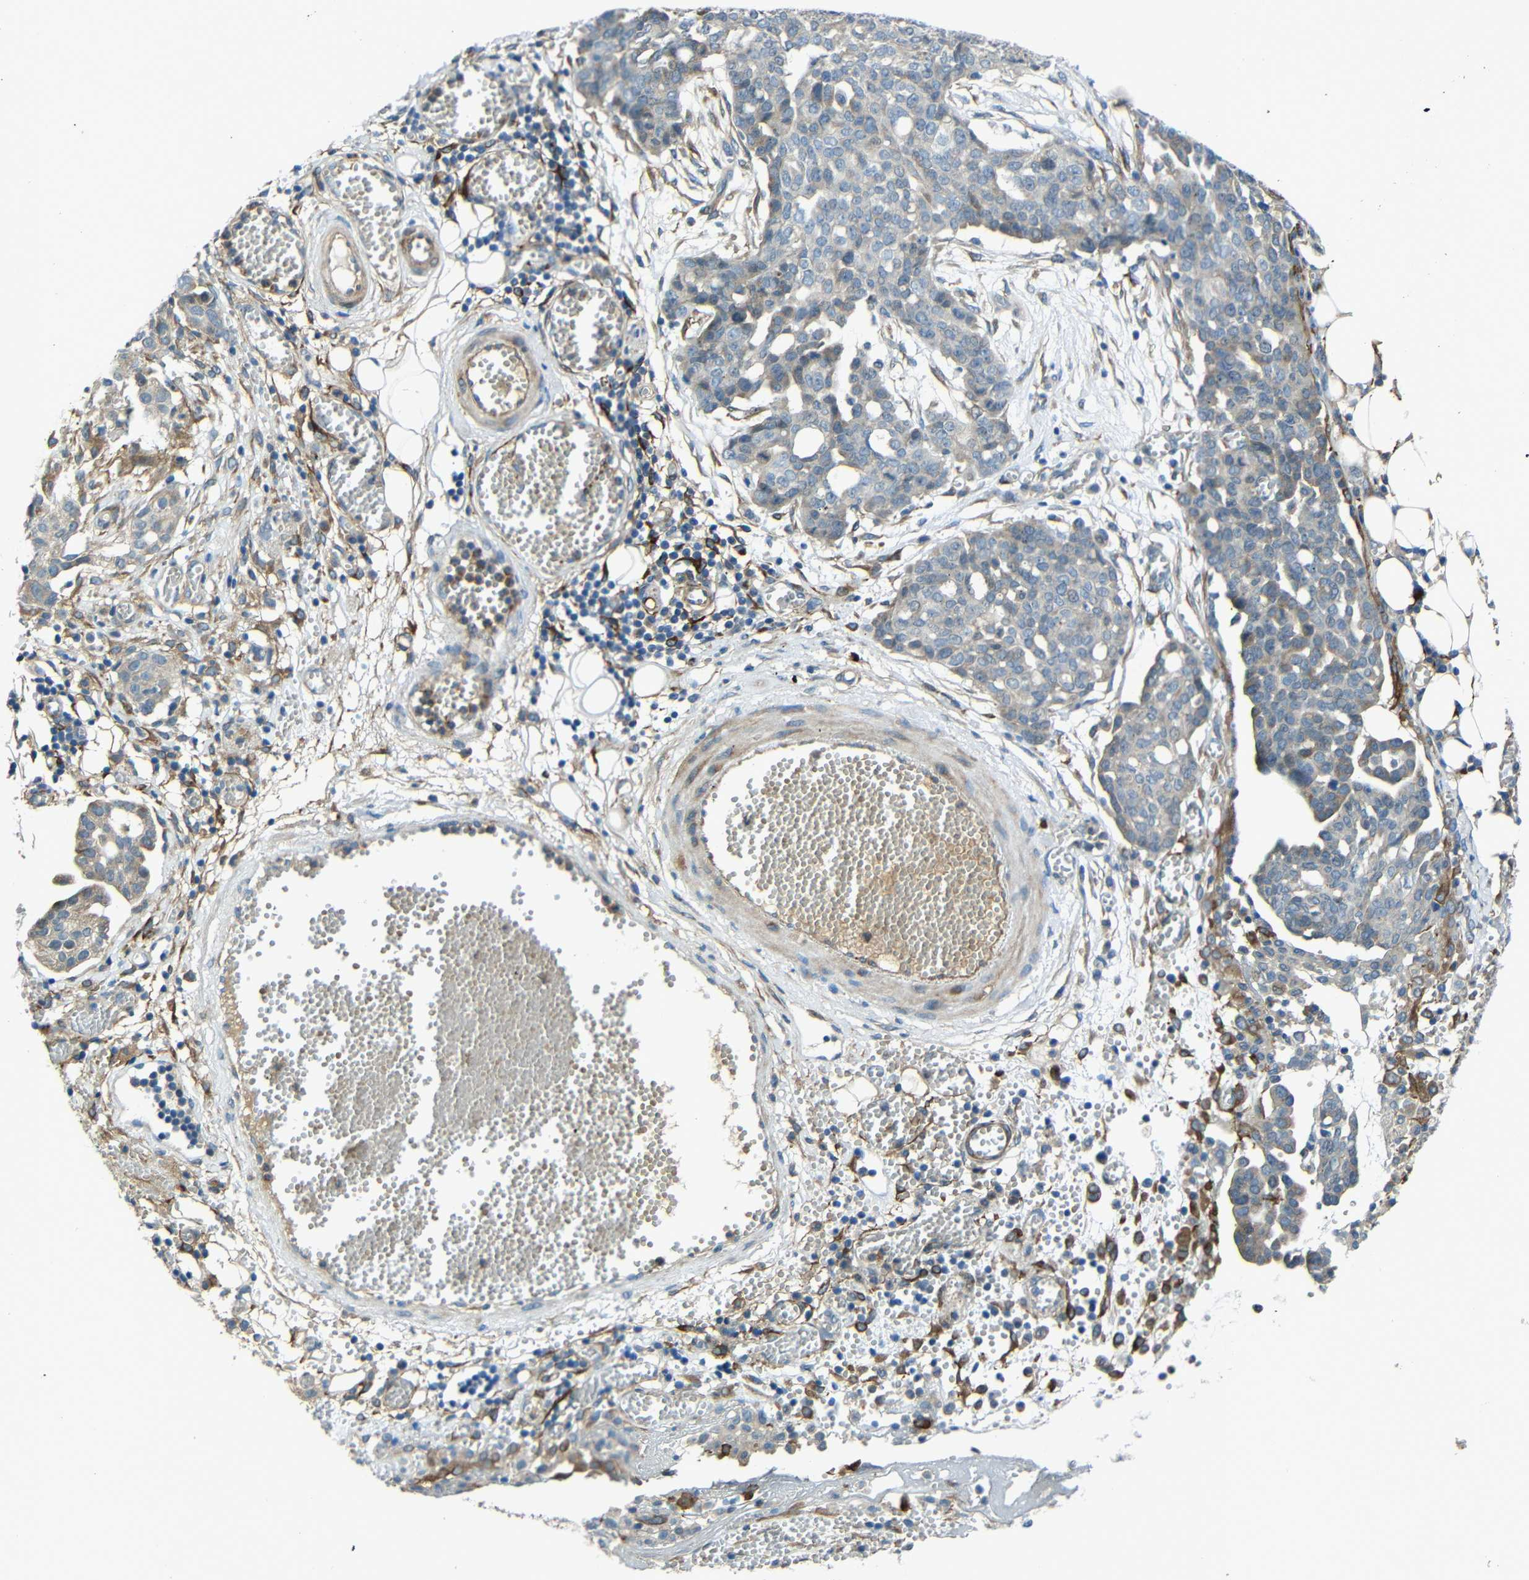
{"staining": {"intensity": "weak", "quantity": "<25%", "location": "cytoplasmic/membranous"}, "tissue": "ovarian cancer", "cell_type": "Tumor cells", "image_type": "cancer", "snomed": [{"axis": "morphology", "description": "Cystadenocarcinoma, serous, NOS"}, {"axis": "topography", "description": "Soft tissue"}, {"axis": "topography", "description": "Ovary"}], "caption": "There is no significant expression in tumor cells of ovarian cancer (serous cystadenocarcinoma).", "gene": "DCLK1", "patient": {"sex": "female", "age": 57}}